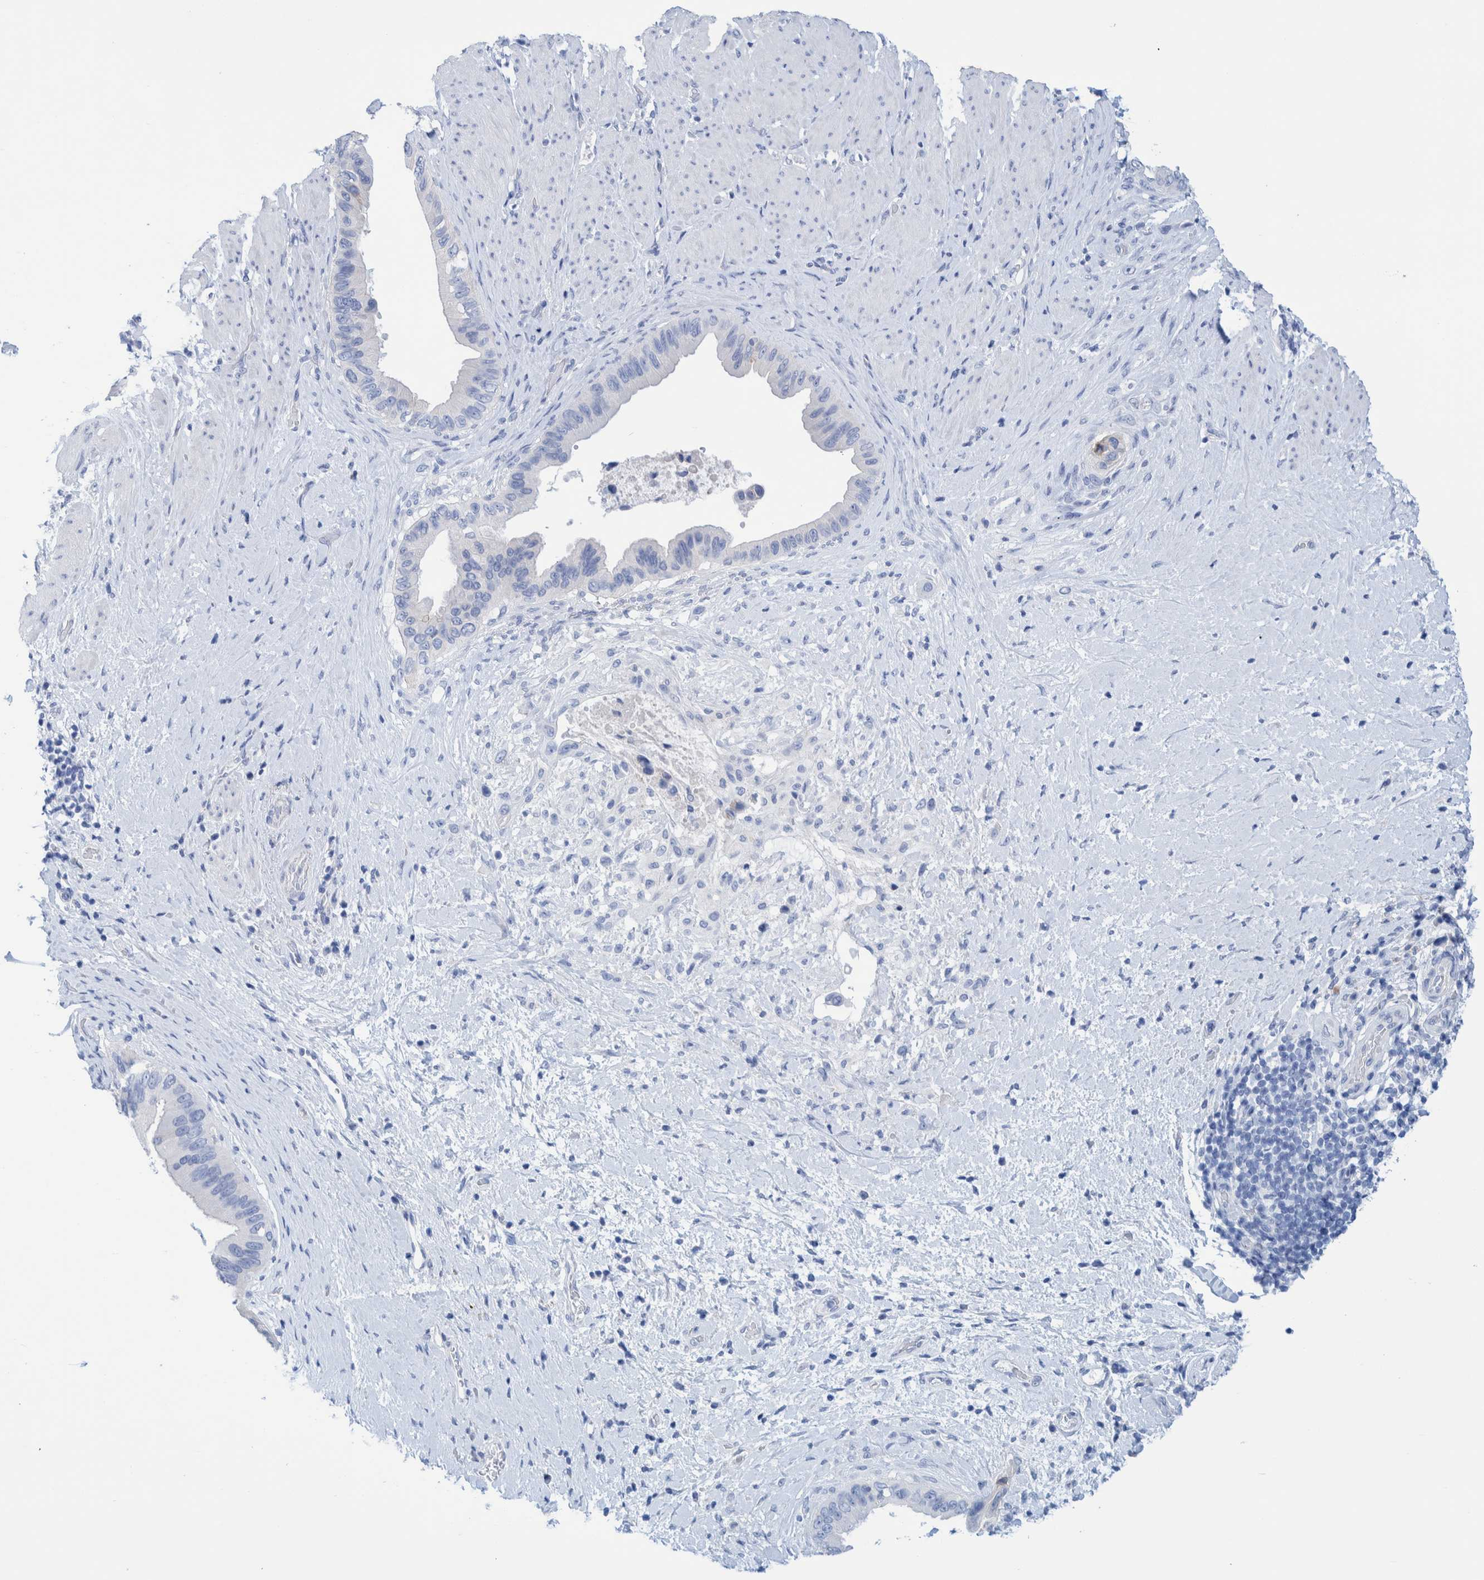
{"staining": {"intensity": "negative", "quantity": "none", "location": "none"}, "tissue": "pancreatic cancer", "cell_type": "Tumor cells", "image_type": "cancer", "snomed": [{"axis": "morphology", "description": "Adenocarcinoma, NOS"}, {"axis": "topography", "description": "Pancreas"}], "caption": "Pancreatic cancer (adenocarcinoma) was stained to show a protein in brown. There is no significant positivity in tumor cells.", "gene": "PERP", "patient": {"sex": "female", "age": 56}}